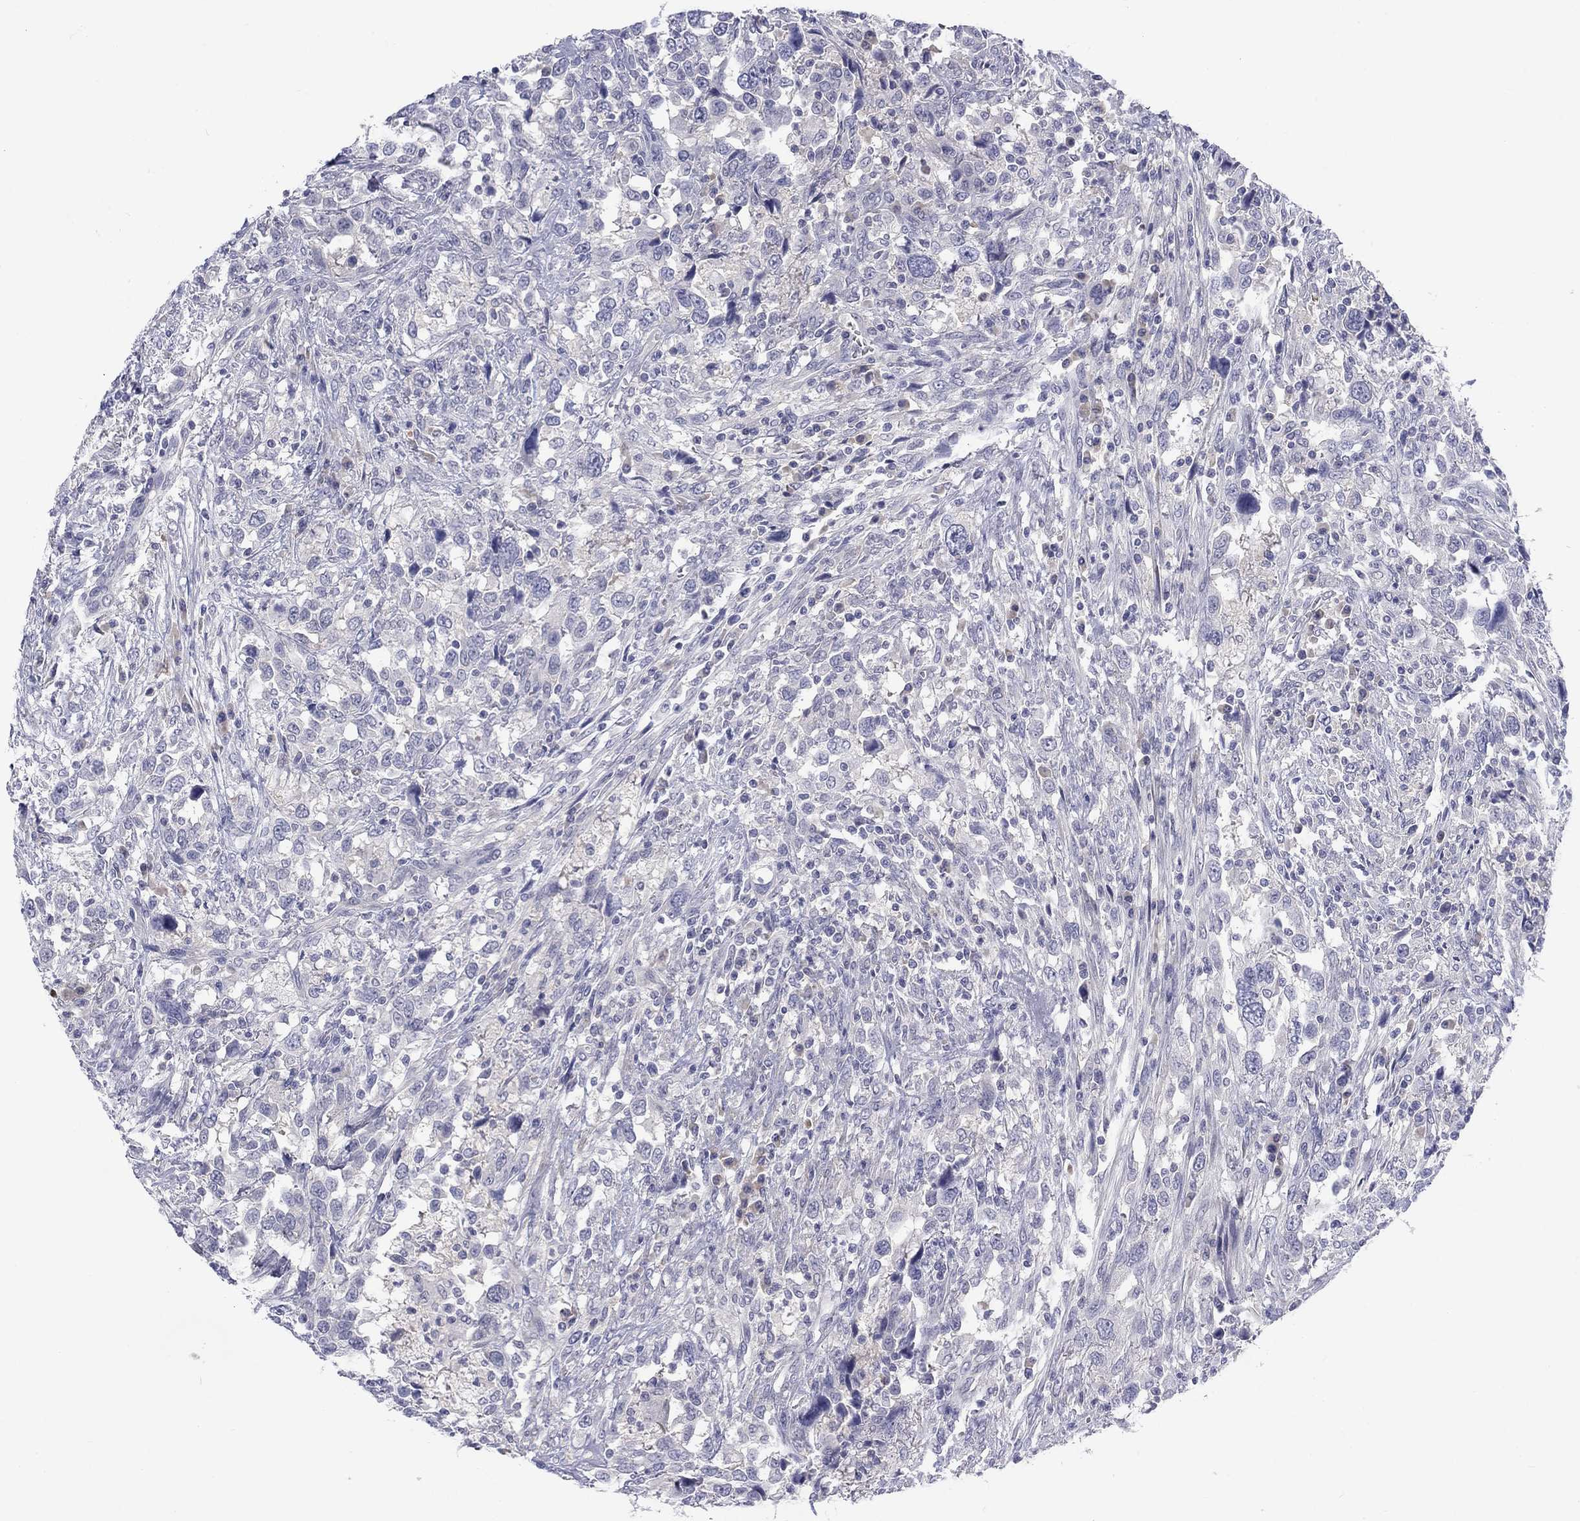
{"staining": {"intensity": "negative", "quantity": "none", "location": "none"}, "tissue": "urothelial cancer", "cell_type": "Tumor cells", "image_type": "cancer", "snomed": [{"axis": "morphology", "description": "Urothelial carcinoma, NOS"}, {"axis": "morphology", "description": "Urothelial carcinoma, High grade"}, {"axis": "topography", "description": "Urinary bladder"}], "caption": "A high-resolution image shows immunohistochemistry (IHC) staining of urothelial cancer, which shows no significant positivity in tumor cells.", "gene": "CACNA1A", "patient": {"sex": "female", "age": 64}}